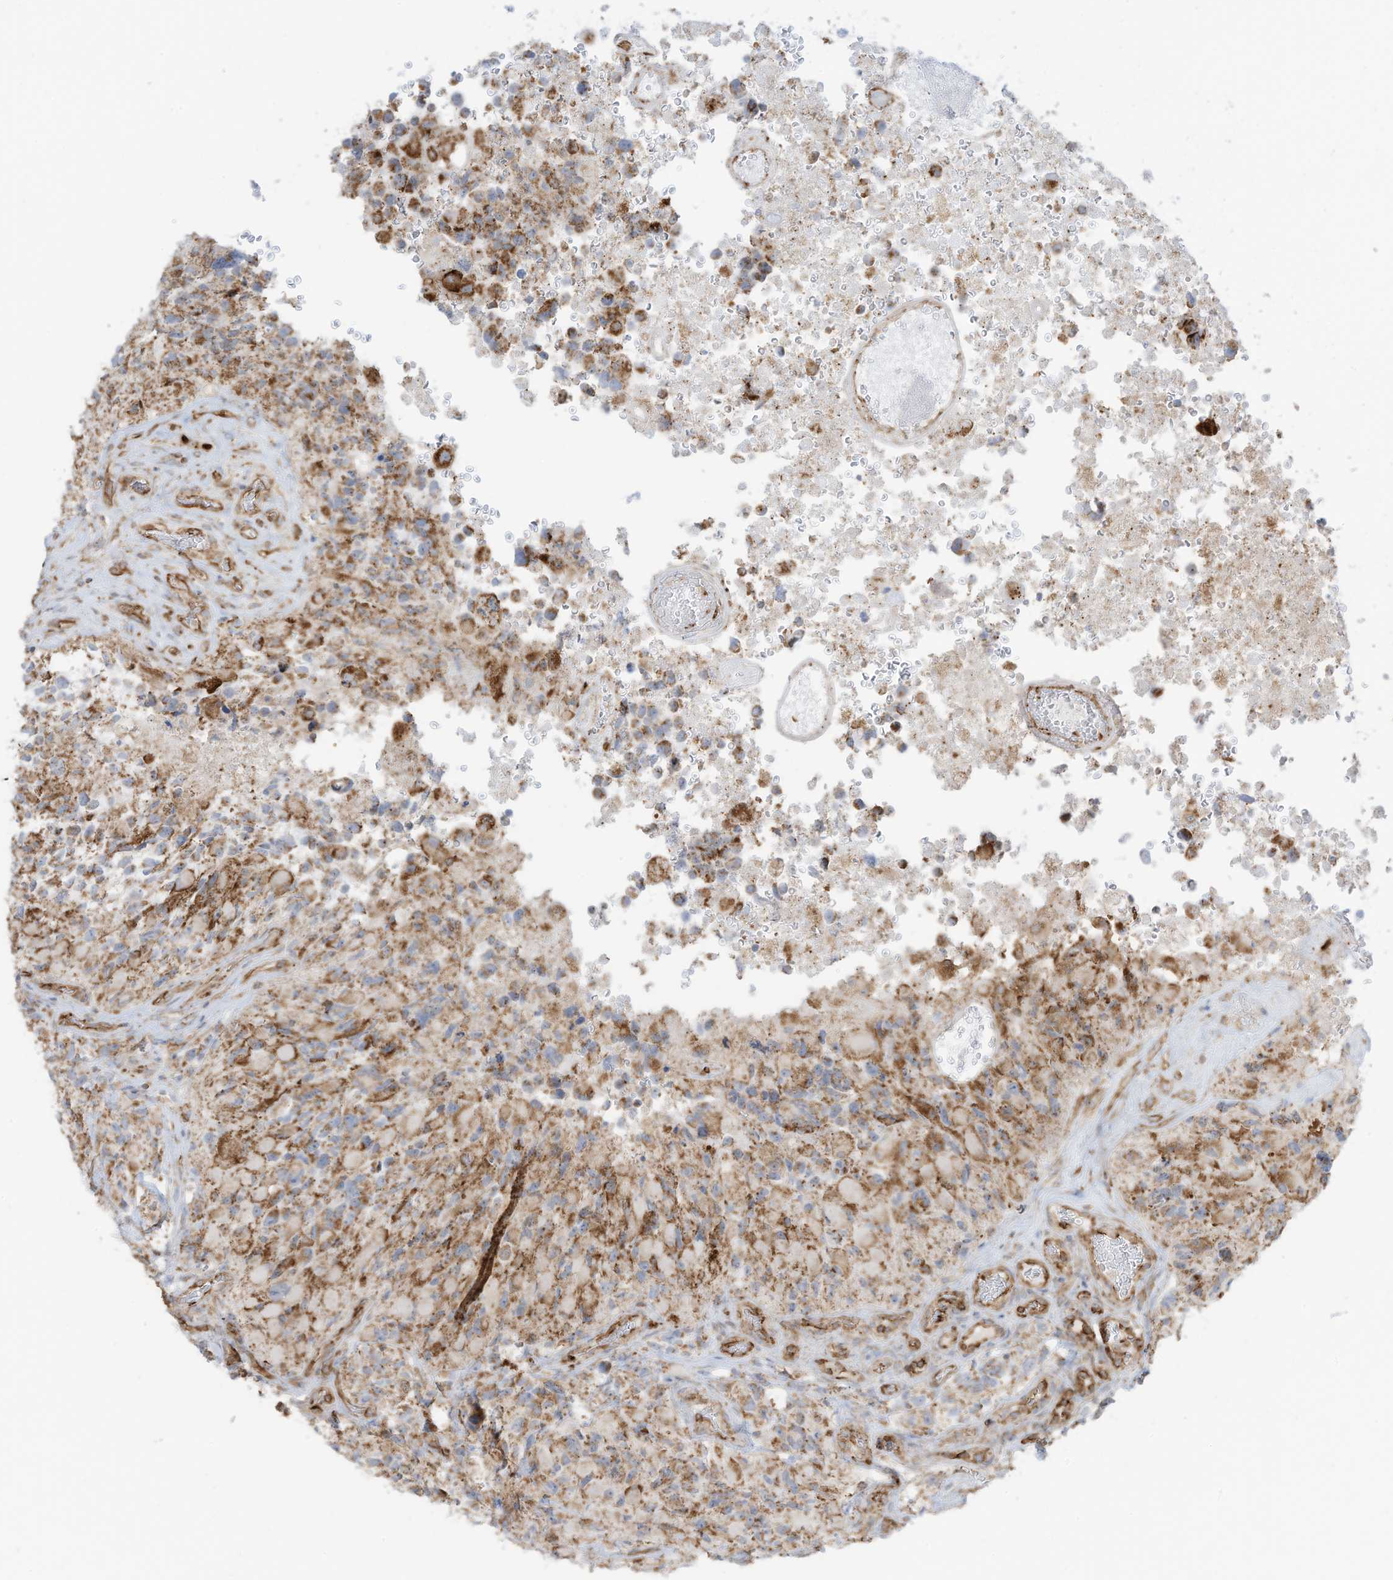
{"staining": {"intensity": "negative", "quantity": "none", "location": "none"}, "tissue": "glioma", "cell_type": "Tumor cells", "image_type": "cancer", "snomed": [{"axis": "morphology", "description": "Glioma, malignant, High grade"}, {"axis": "topography", "description": "Brain"}], "caption": "Immunohistochemistry (IHC) photomicrograph of neoplastic tissue: glioma stained with DAB (3,3'-diaminobenzidine) reveals no significant protein staining in tumor cells.", "gene": "ABCB7", "patient": {"sex": "male", "age": 69}}